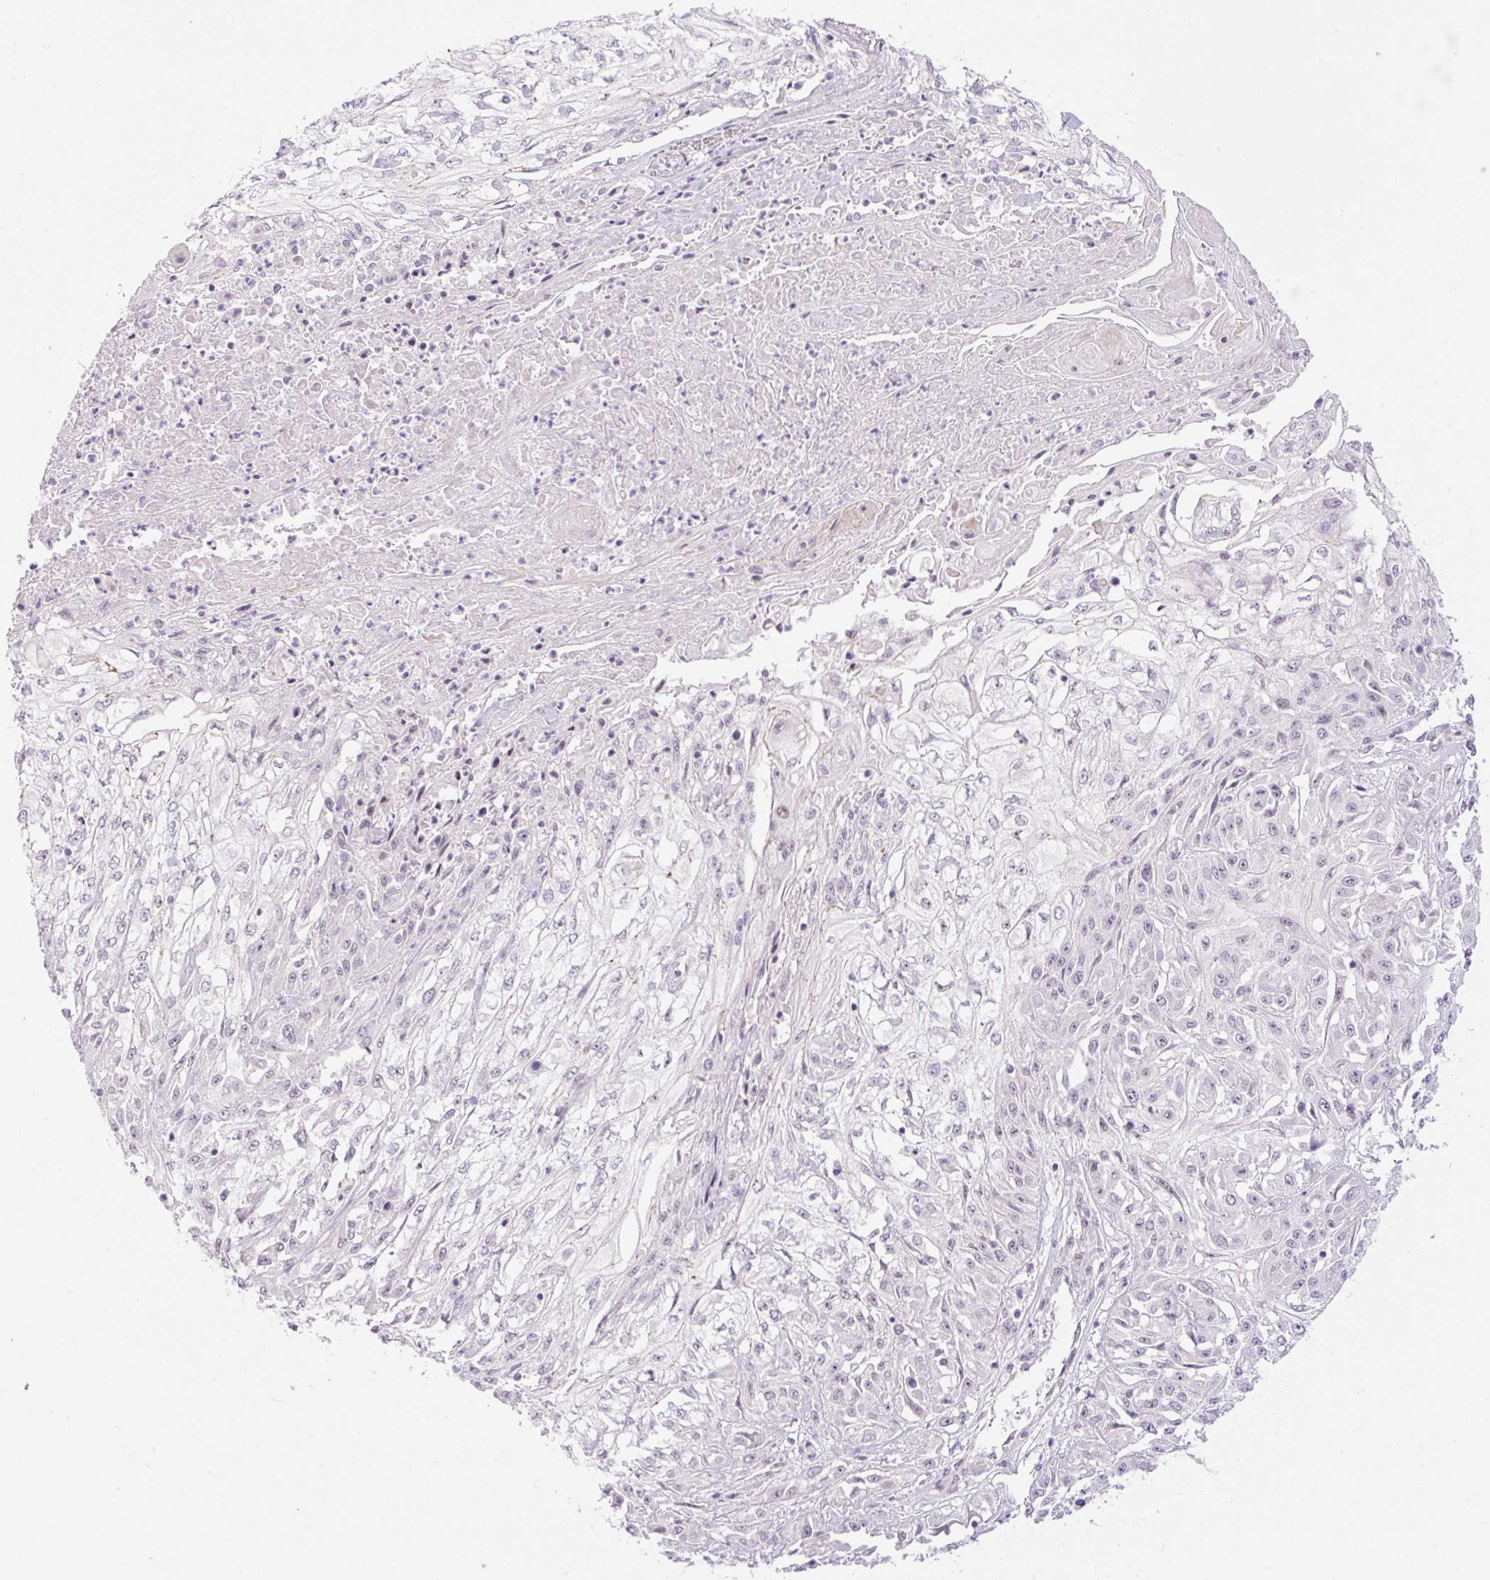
{"staining": {"intensity": "negative", "quantity": "none", "location": "none"}, "tissue": "skin cancer", "cell_type": "Tumor cells", "image_type": "cancer", "snomed": [{"axis": "morphology", "description": "Squamous cell carcinoma, NOS"}, {"axis": "morphology", "description": "Squamous cell carcinoma, metastatic, NOS"}, {"axis": "topography", "description": "Skin"}, {"axis": "topography", "description": "Lymph node"}], "caption": "Tumor cells are negative for protein expression in human skin cancer (squamous cell carcinoma).", "gene": "ICE1", "patient": {"sex": "male", "age": 75}}